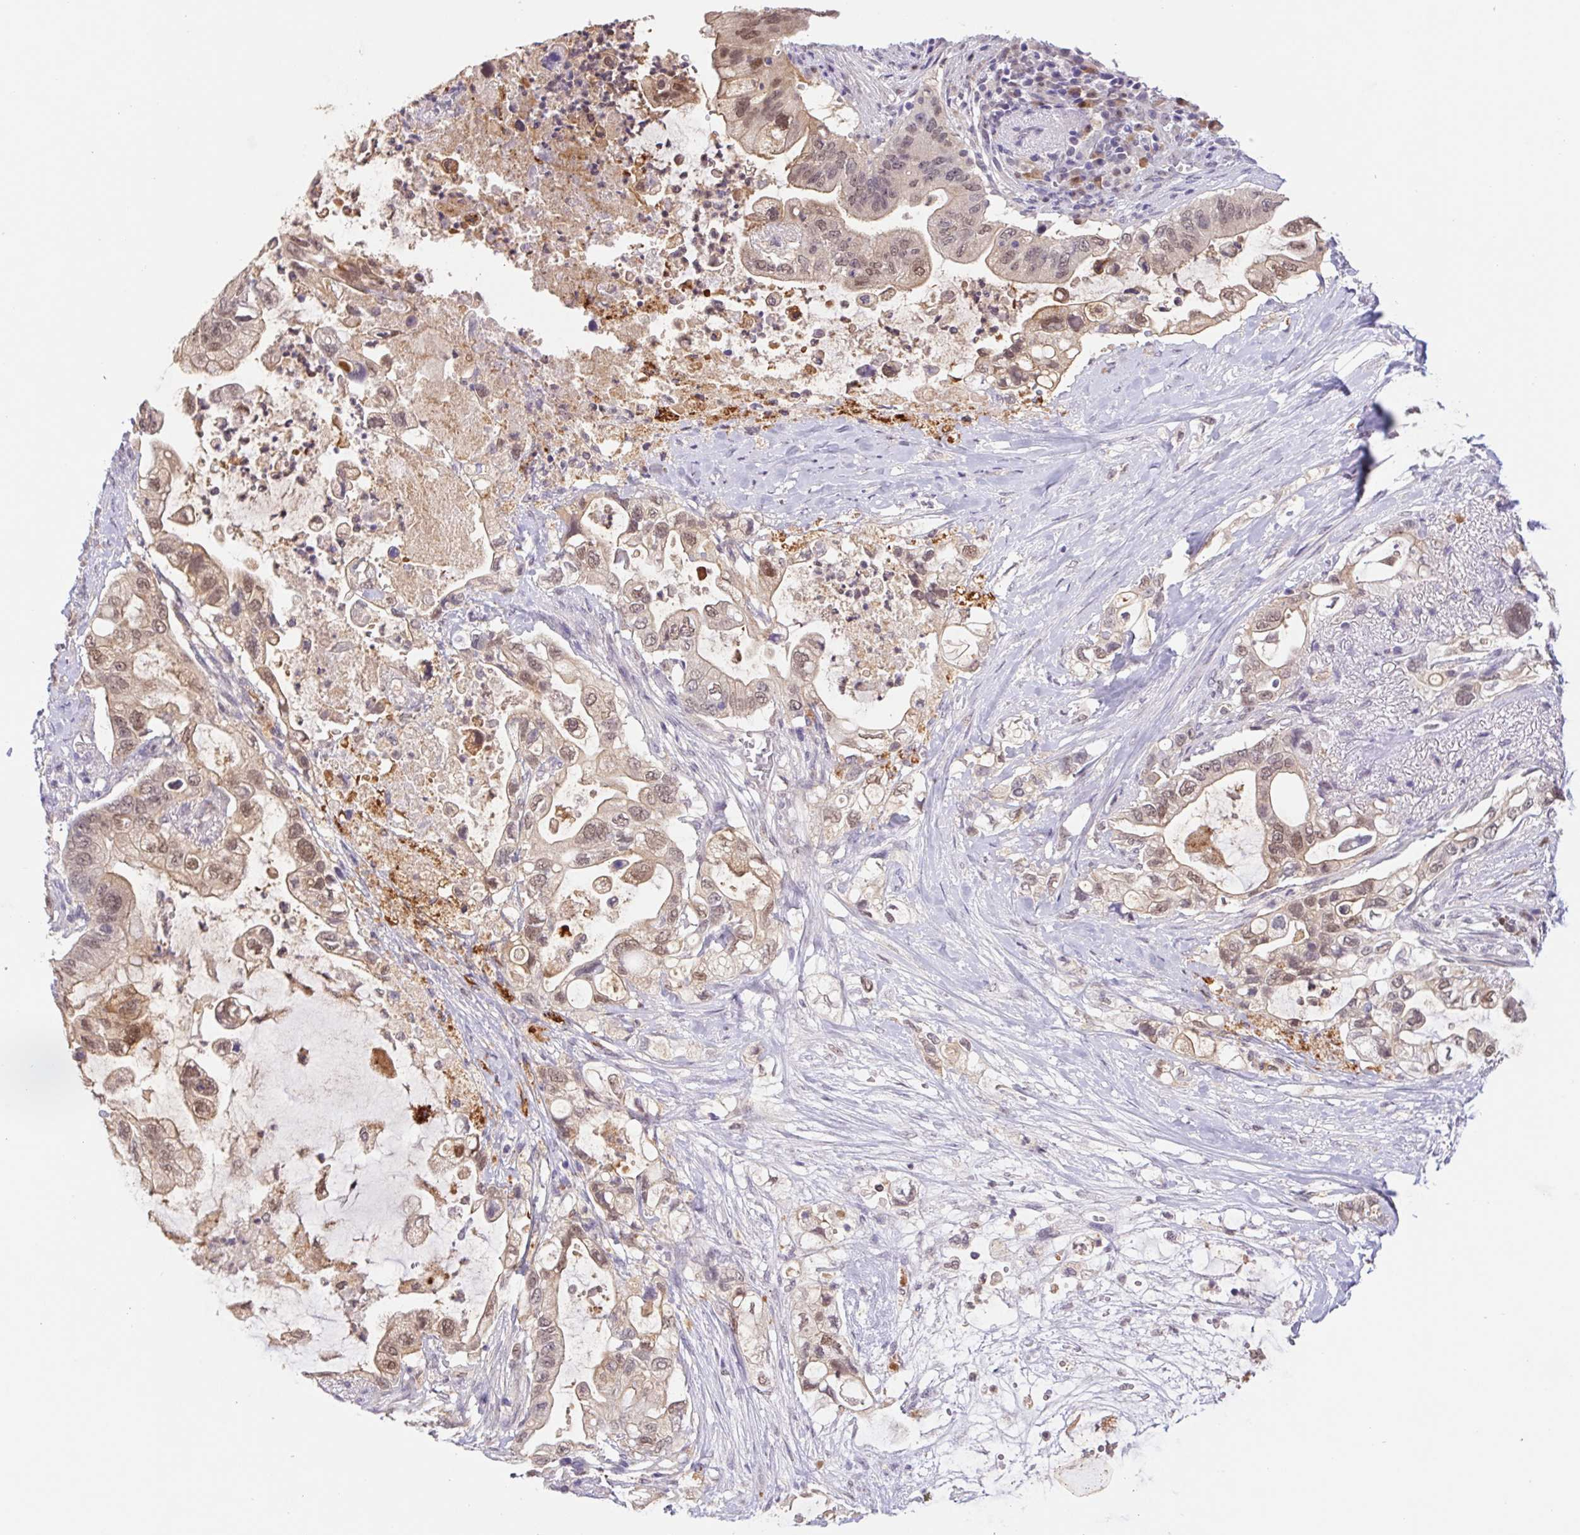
{"staining": {"intensity": "moderate", "quantity": ">75%", "location": "nuclear"}, "tissue": "pancreatic cancer", "cell_type": "Tumor cells", "image_type": "cancer", "snomed": [{"axis": "morphology", "description": "Adenocarcinoma, NOS"}, {"axis": "topography", "description": "Pancreas"}], "caption": "Approximately >75% of tumor cells in pancreatic adenocarcinoma demonstrate moderate nuclear protein positivity as visualized by brown immunohistochemical staining.", "gene": "L3MBTL4", "patient": {"sex": "female", "age": 72}}